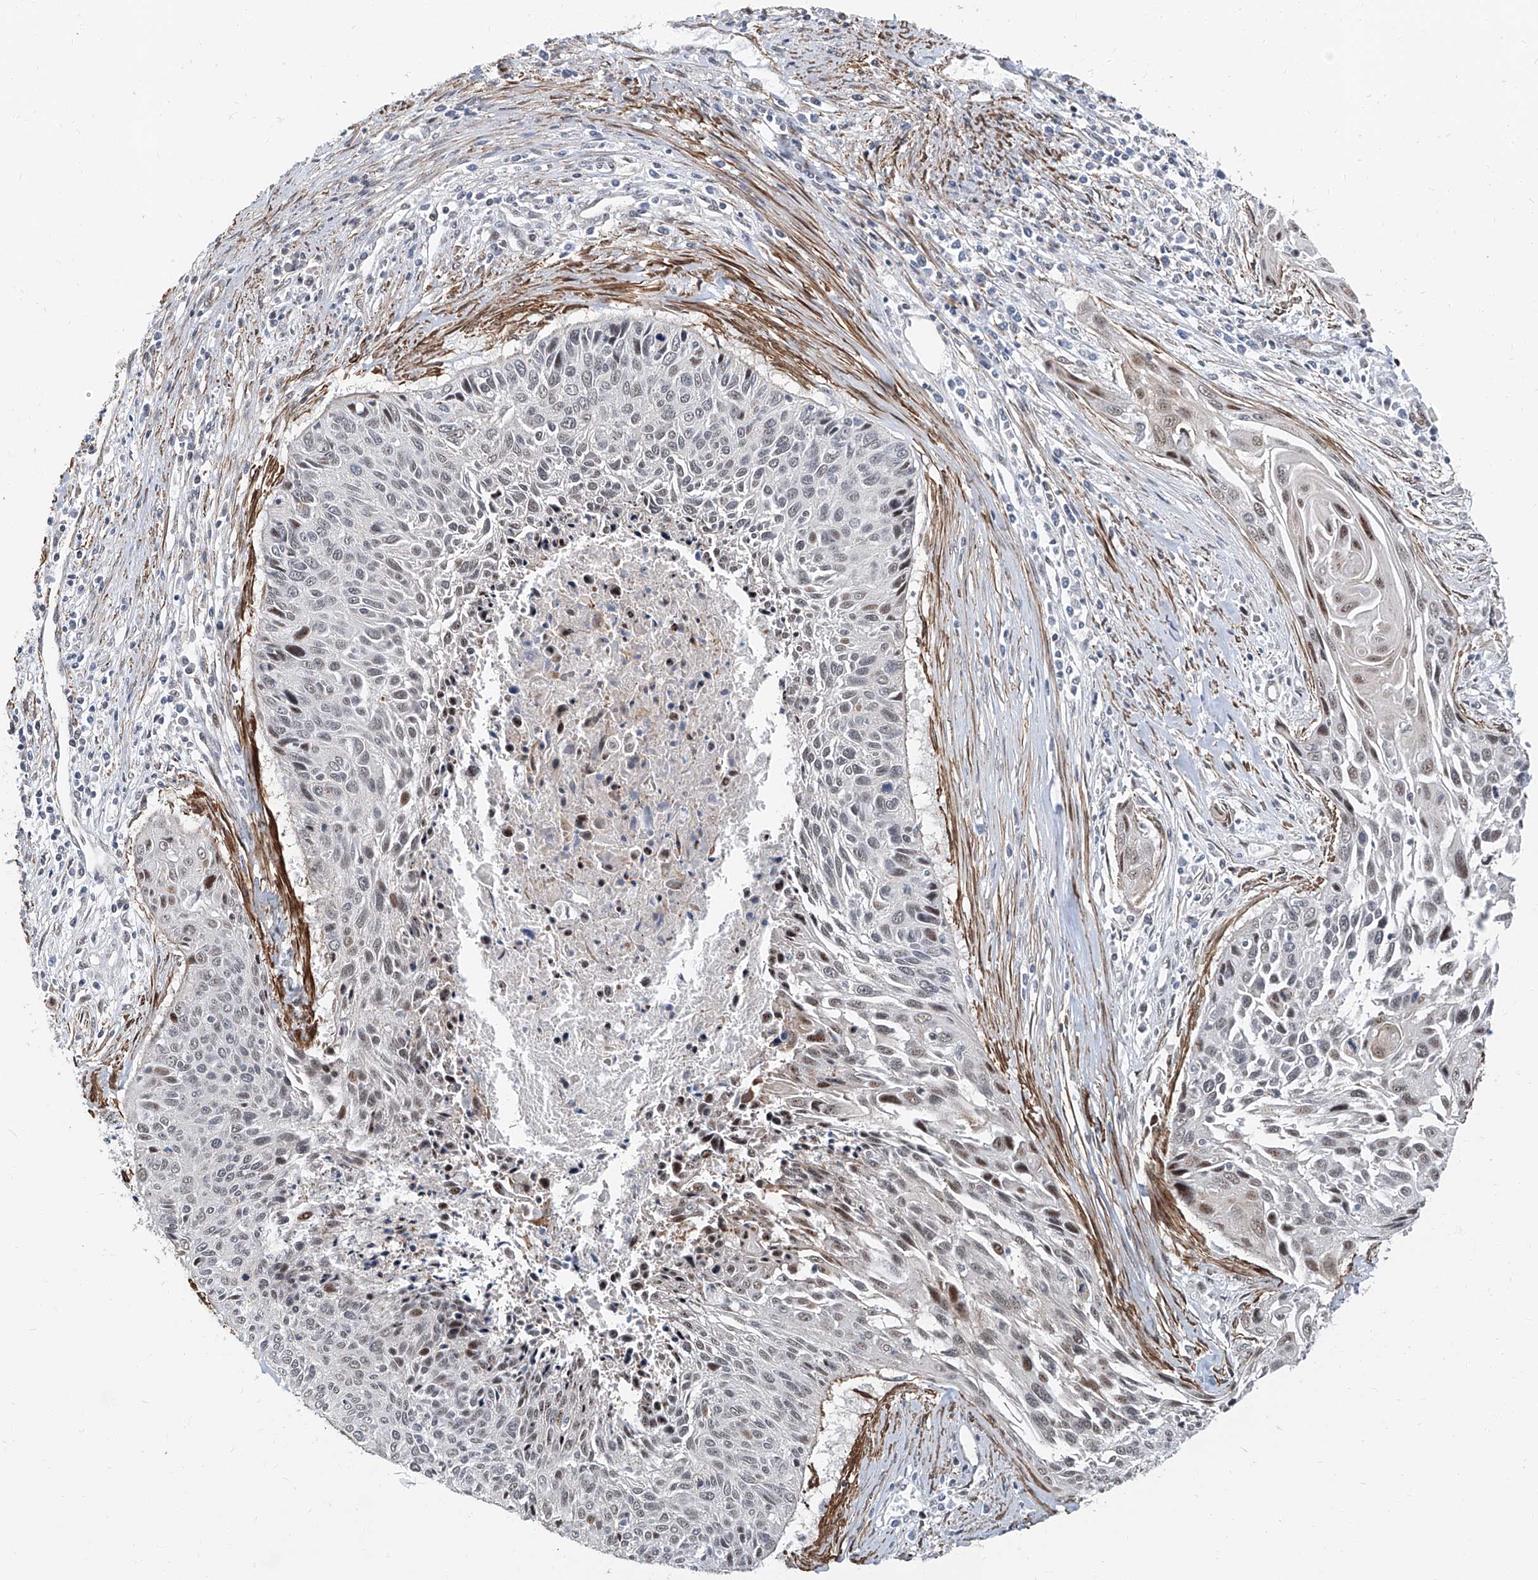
{"staining": {"intensity": "weak", "quantity": "<25%", "location": "nuclear"}, "tissue": "cervical cancer", "cell_type": "Tumor cells", "image_type": "cancer", "snomed": [{"axis": "morphology", "description": "Squamous cell carcinoma, NOS"}, {"axis": "topography", "description": "Cervix"}], "caption": "DAB immunohistochemical staining of cervical cancer displays no significant staining in tumor cells.", "gene": "TXLNB", "patient": {"sex": "female", "age": 55}}